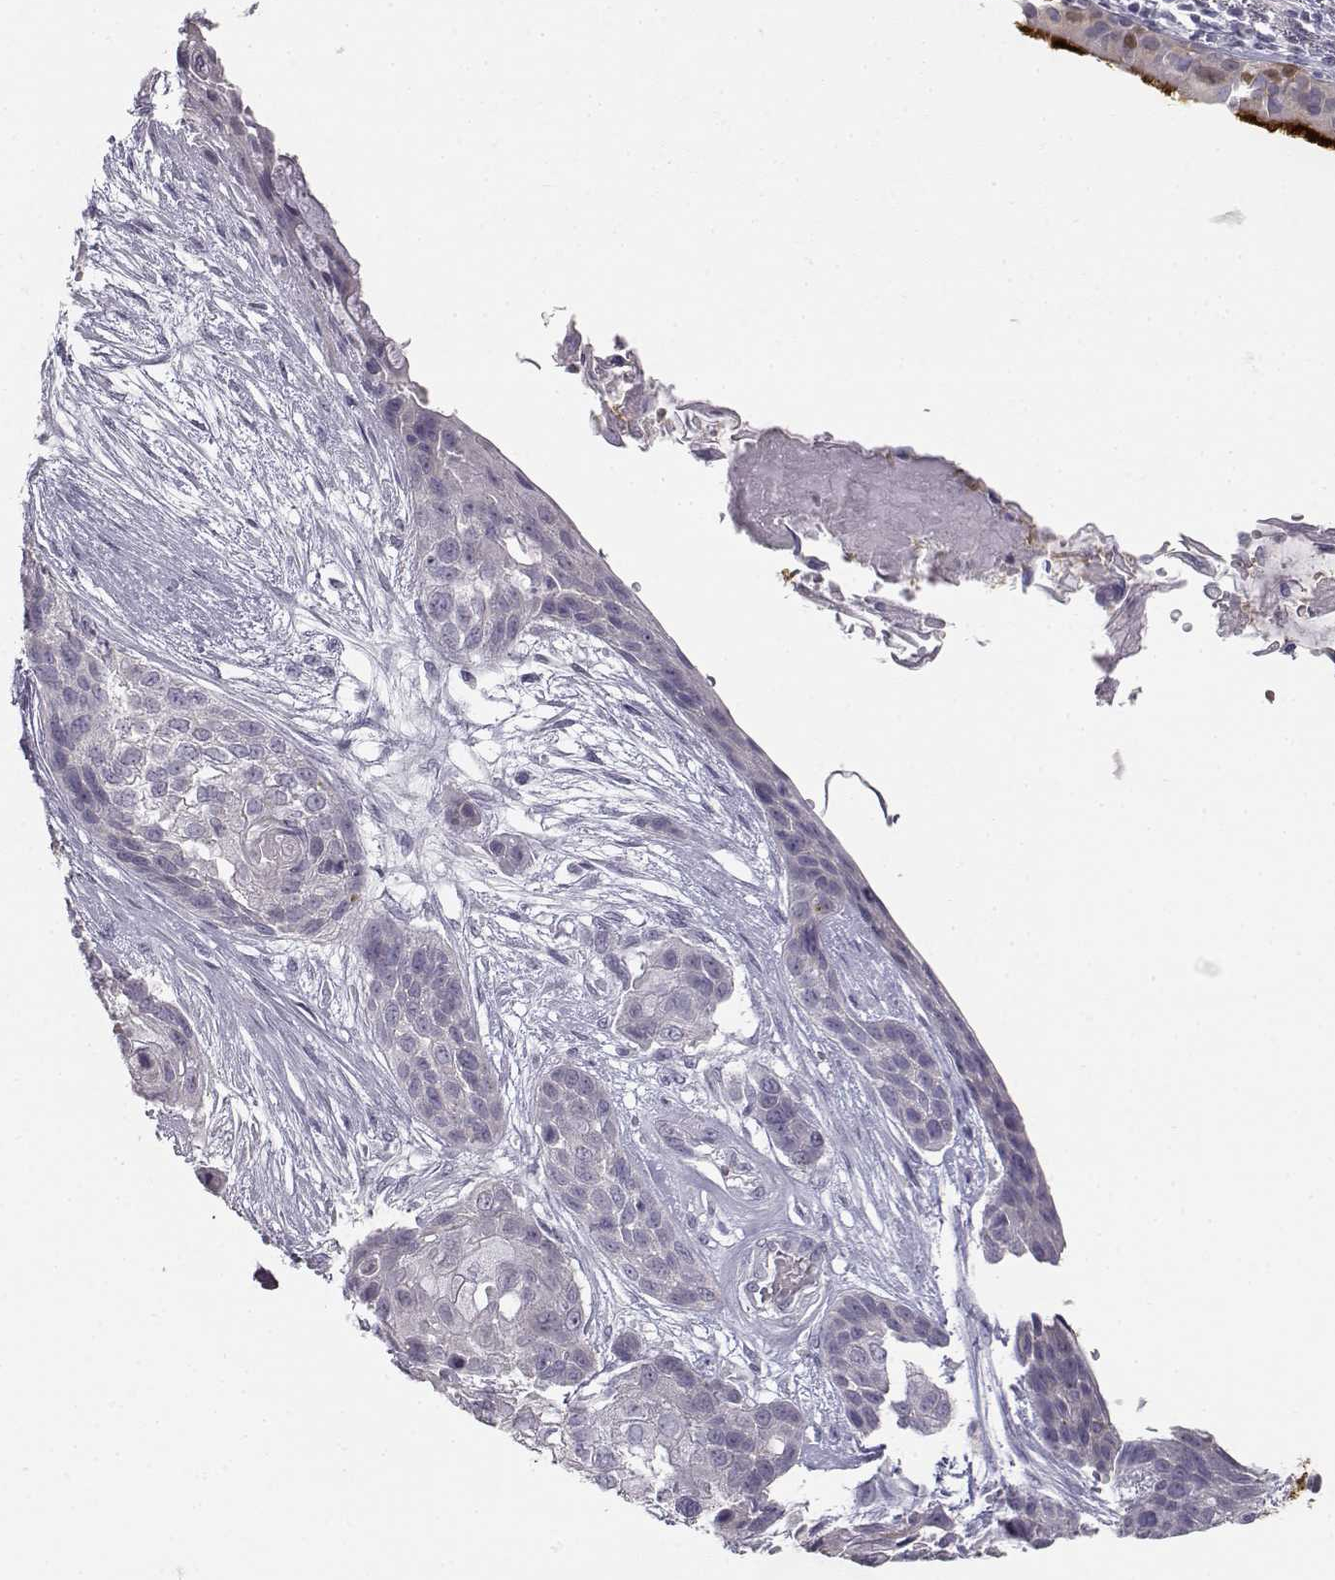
{"staining": {"intensity": "negative", "quantity": "none", "location": "none"}, "tissue": "lung cancer", "cell_type": "Tumor cells", "image_type": "cancer", "snomed": [{"axis": "morphology", "description": "Squamous cell carcinoma, NOS"}, {"axis": "topography", "description": "Lung"}], "caption": "IHC image of neoplastic tissue: lung cancer (squamous cell carcinoma) stained with DAB reveals no significant protein staining in tumor cells.", "gene": "MYCBPAP", "patient": {"sex": "male", "age": 69}}